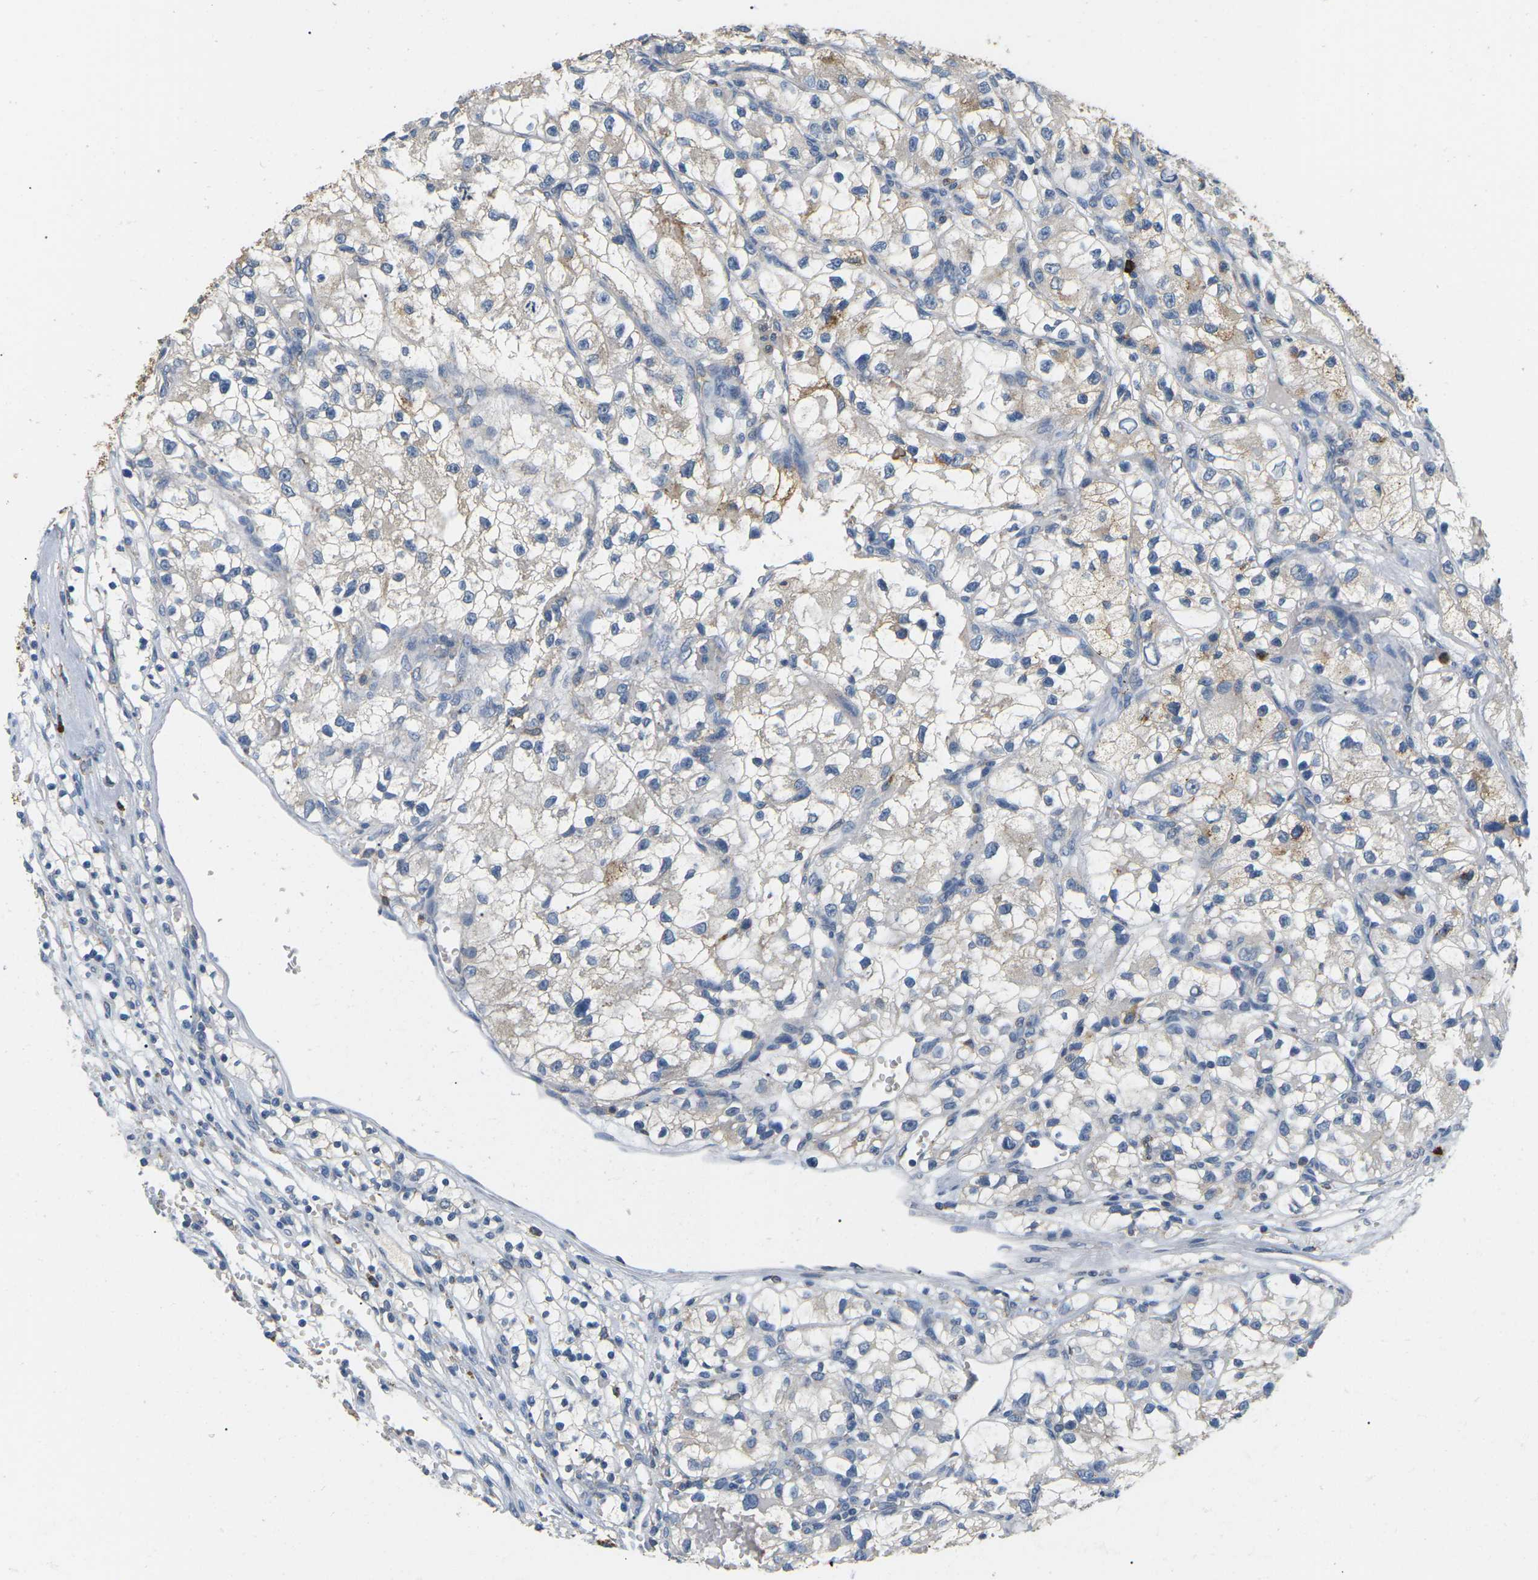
{"staining": {"intensity": "weak", "quantity": "<25%", "location": "cytoplasmic/membranous"}, "tissue": "renal cancer", "cell_type": "Tumor cells", "image_type": "cancer", "snomed": [{"axis": "morphology", "description": "Adenocarcinoma, NOS"}, {"axis": "topography", "description": "Kidney"}], "caption": "IHC of renal cancer (adenocarcinoma) exhibits no positivity in tumor cells.", "gene": "ADM", "patient": {"sex": "female", "age": 57}}